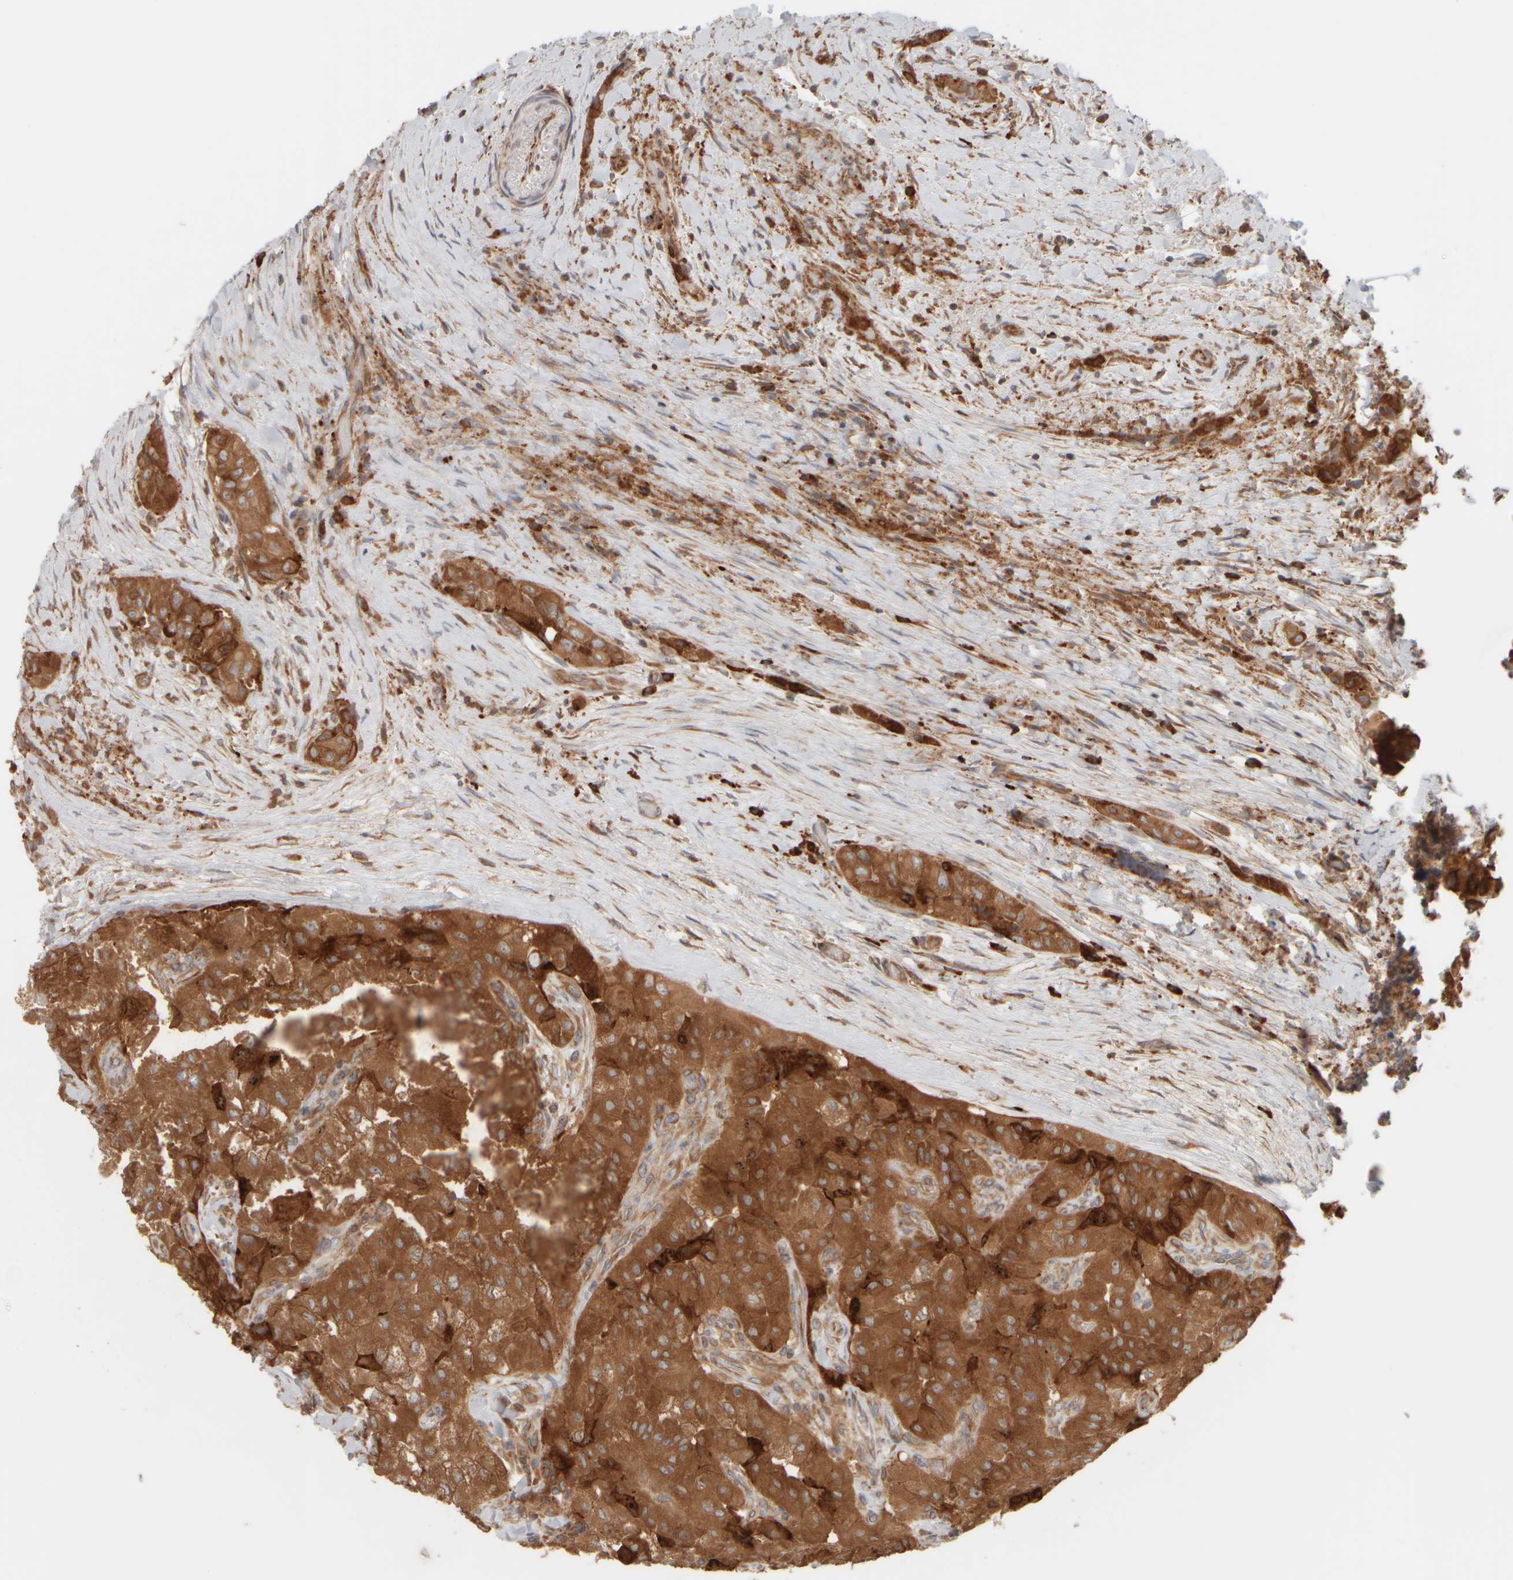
{"staining": {"intensity": "strong", "quantity": ">75%", "location": "cytoplasmic/membranous"}, "tissue": "thyroid cancer", "cell_type": "Tumor cells", "image_type": "cancer", "snomed": [{"axis": "morphology", "description": "Papillary adenocarcinoma, NOS"}, {"axis": "topography", "description": "Thyroid gland"}], "caption": "High-power microscopy captured an immunohistochemistry micrograph of thyroid papillary adenocarcinoma, revealing strong cytoplasmic/membranous staining in about >75% of tumor cells. (DAB (3,3'-diaminobenzidine) IHC with brightfield microscopy, high magnification).", "gene": "EIF2B3", "patient": {"sex": "female", "age": 59}}